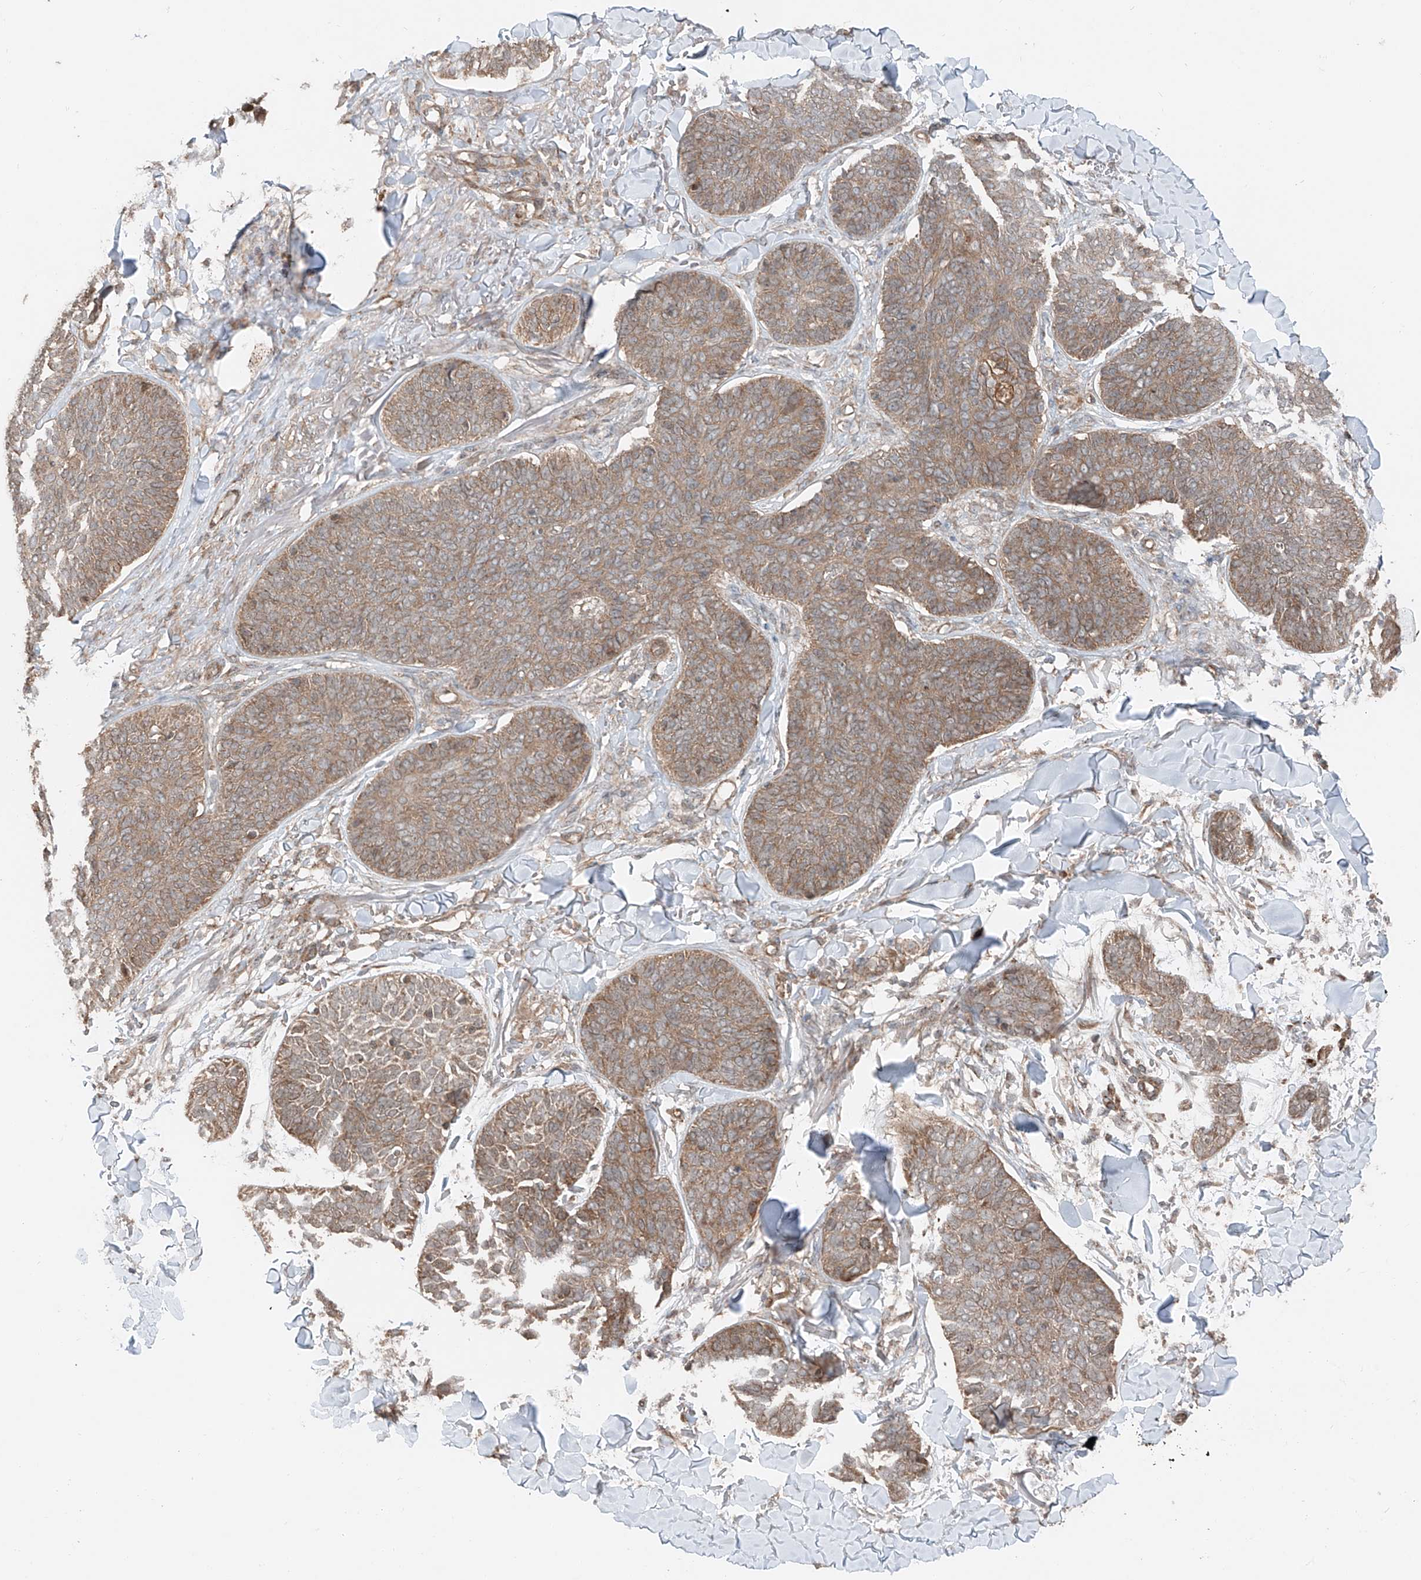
{"staining": {"intensity": "moderate", "quantity": ">75%", "location": "cytoplasmic/membranous"}, "tissue": "skin cancer", "cell_type": "Tumor cells", "image_type": "cancer", "snomed": [{"axis": "morphology", "description": "Basal cell carcinoma"}, {"axis": "topography", "description": "Skin"}], "caption": "Protein analysis of basal cell carcinoma (skin) tissue shows moderate cytoplasmic/membranous staining in approximately >75% of tumor cells.", "gene": "CEP162", "patient": {"sex": "male", "age": 85}}